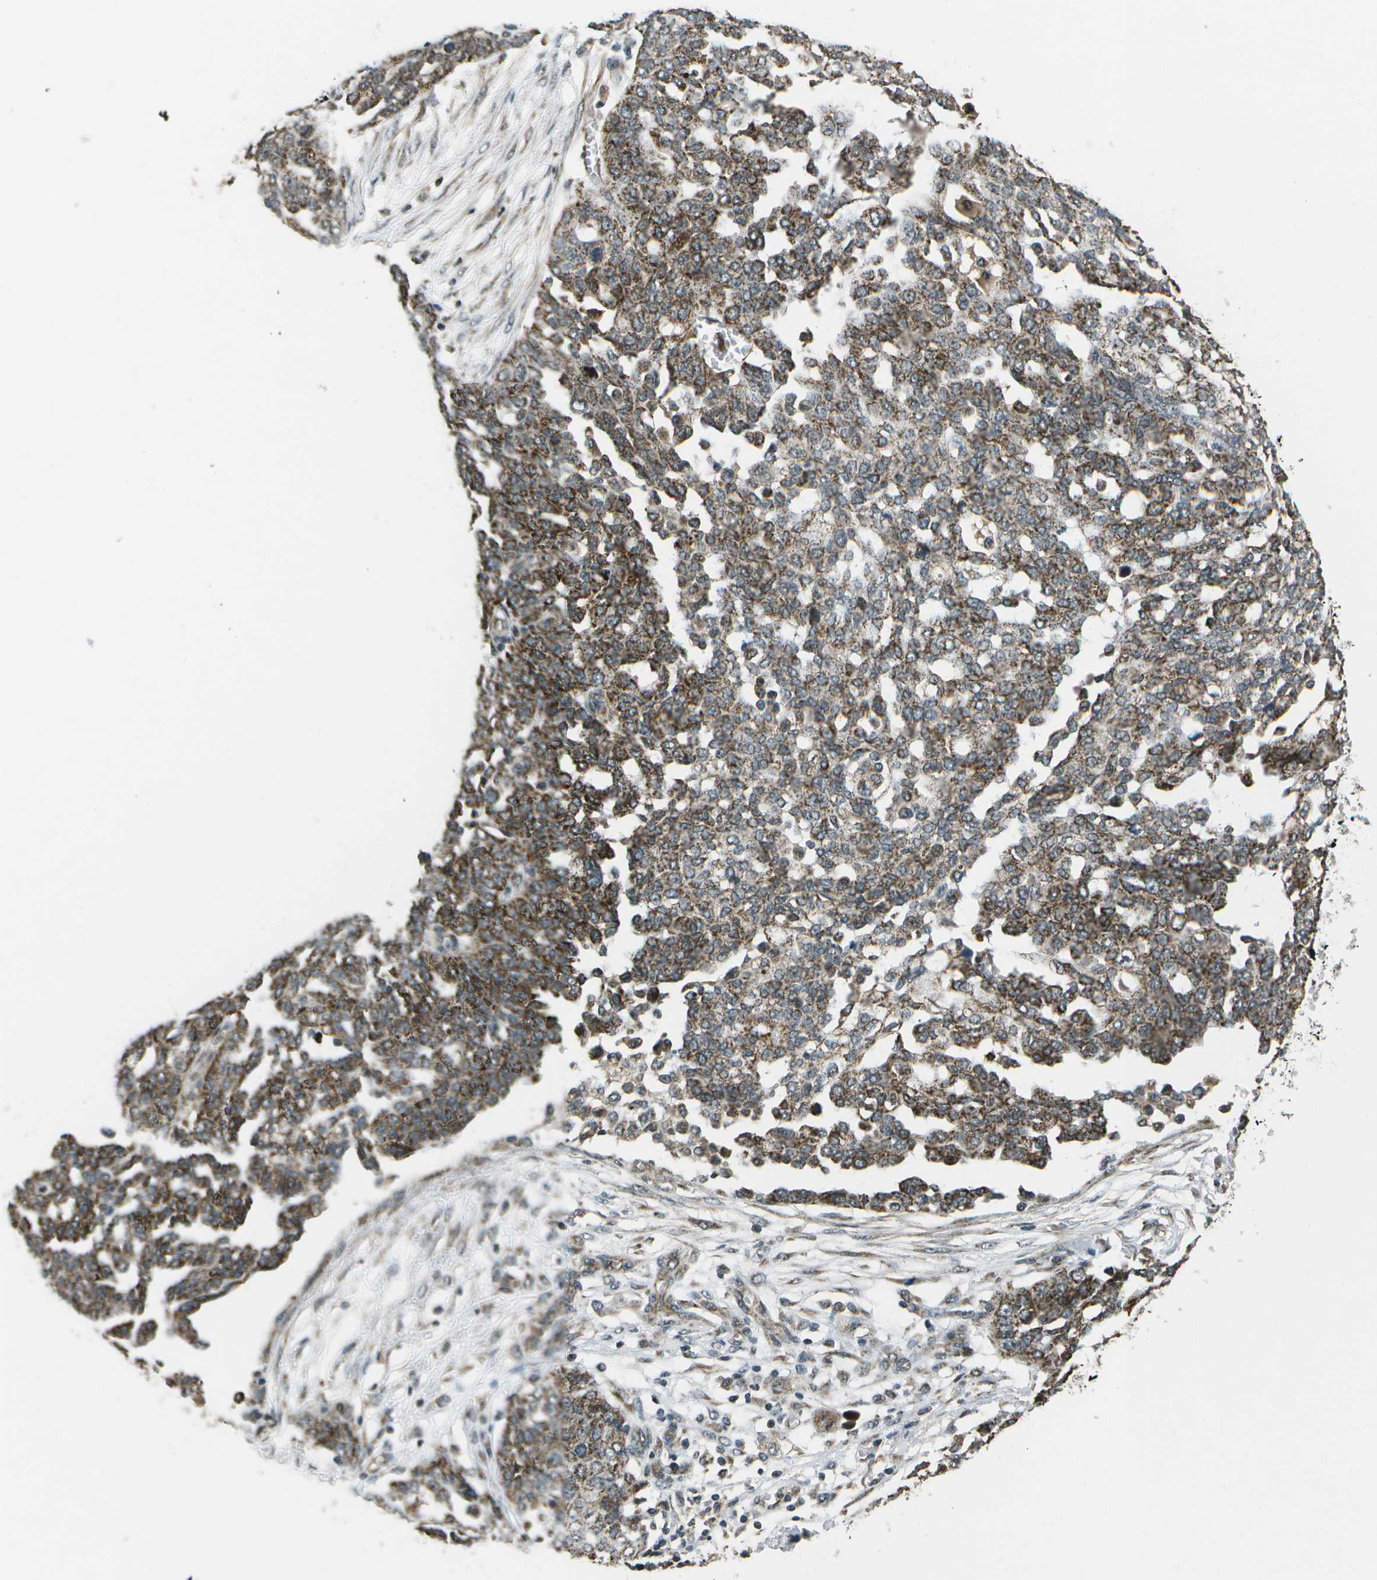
{"staining": {"intensity": "moderate", "quantity": ">75%", "location": "cytoplasmic/membranous"}, "tissue": "ovarian cancer", "cell_type": "Tumor cells", "image_type": "cancer", "snomed": [{"axis": "morphology", "description": "Cystadenocarcinoma, serous, NOS"}, {"axis": "topography", "description": "Soft tissue"}, {"axis": "topography", "description": "Ovary"}], "caption": "Immunohistochemistry photomicrograph of ovarian cancer (serous cystadenocarcinoma) stained for a protein (brown), which displays medium levels of moderate cytoplasmic/membranous staining in approximately >75% of tumor cells.", "gene": "EIF2AK1", "patient": {"sex": "female", "age": 57}}